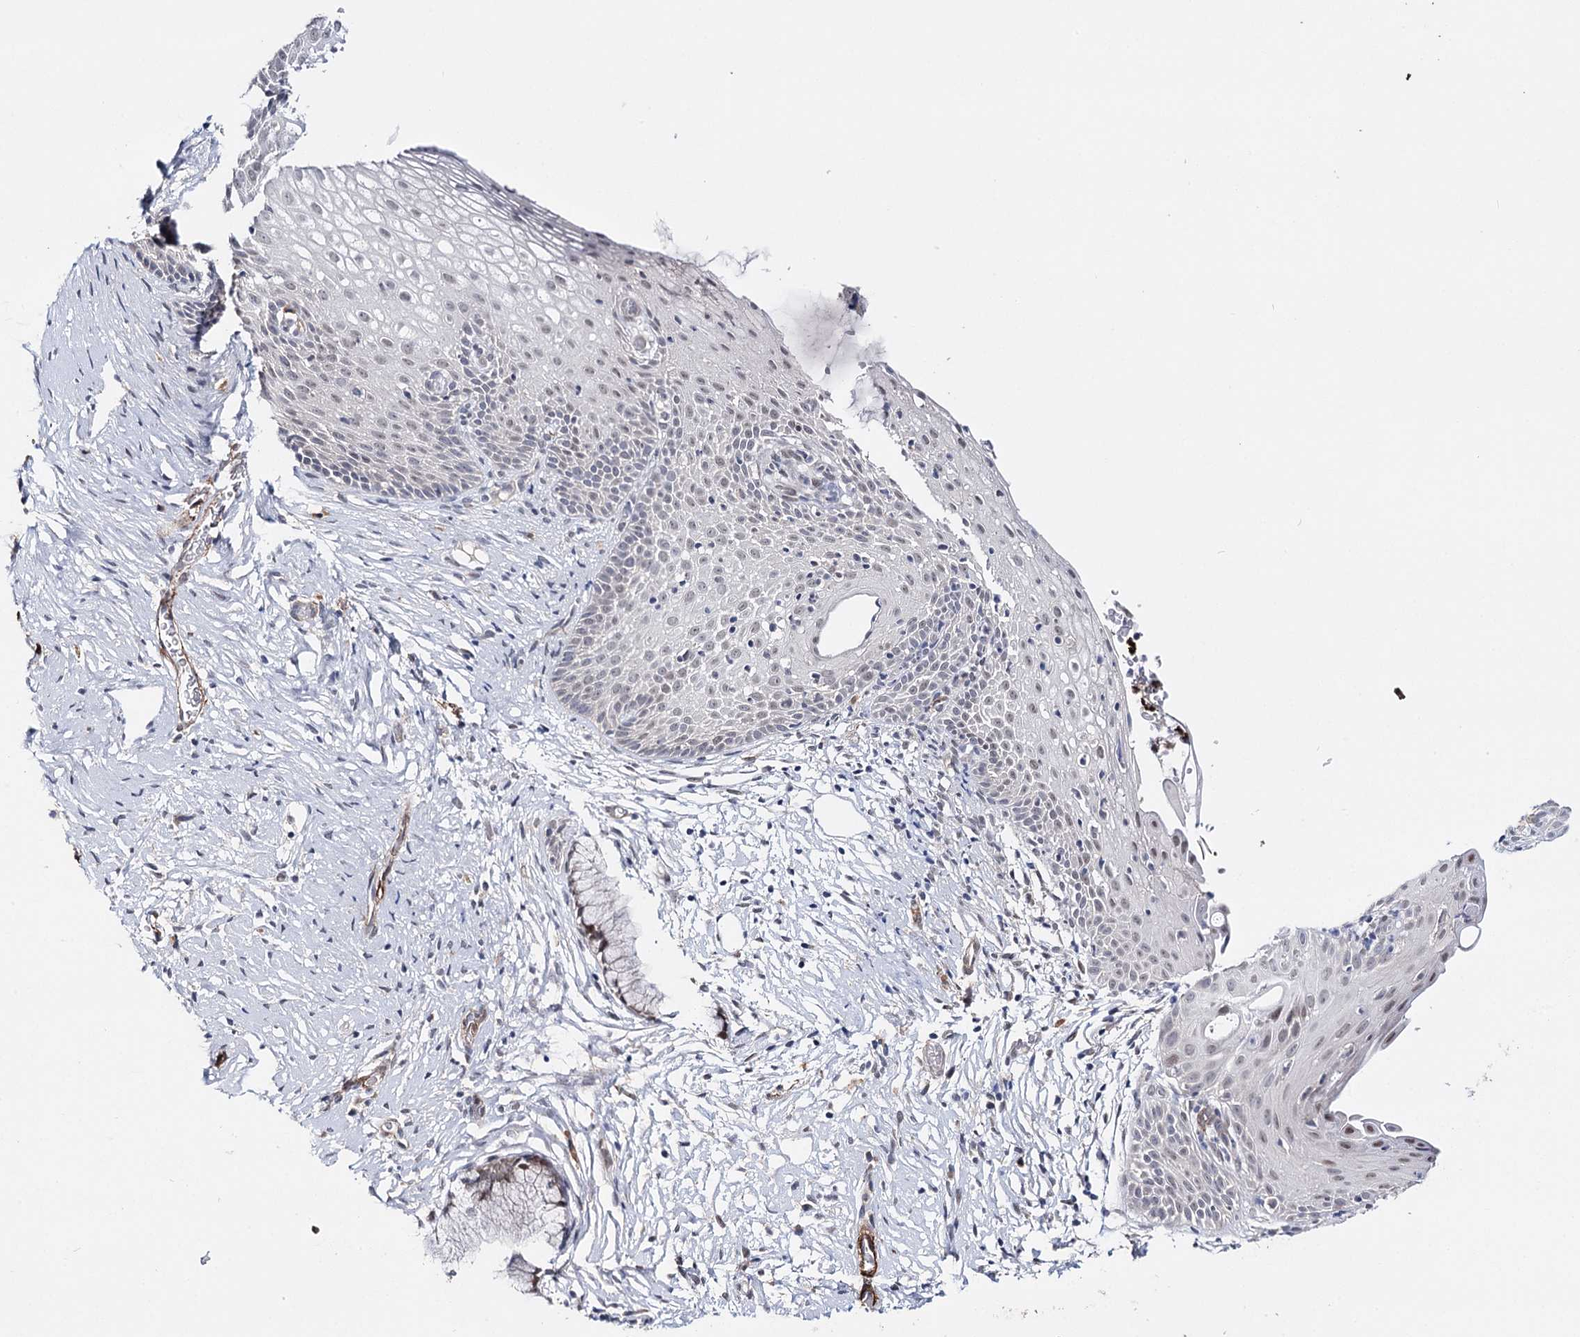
{"staining": {"intensity": "negative", "quantity": "none", "location": "none"}, "tissue": "cervix", "cell_type": "Glandular cells", "image_type": "normal", "snomed": [{"axis": "morphology", "description": "Normal tissue, NOS"}, {"axis": "topography", "description": "Cervix"}], "caption": "An image of human cervix is negative for staining in glandular cells.", "gene": "CFAP46", "patient": {"sex": "female", "age": 33}}